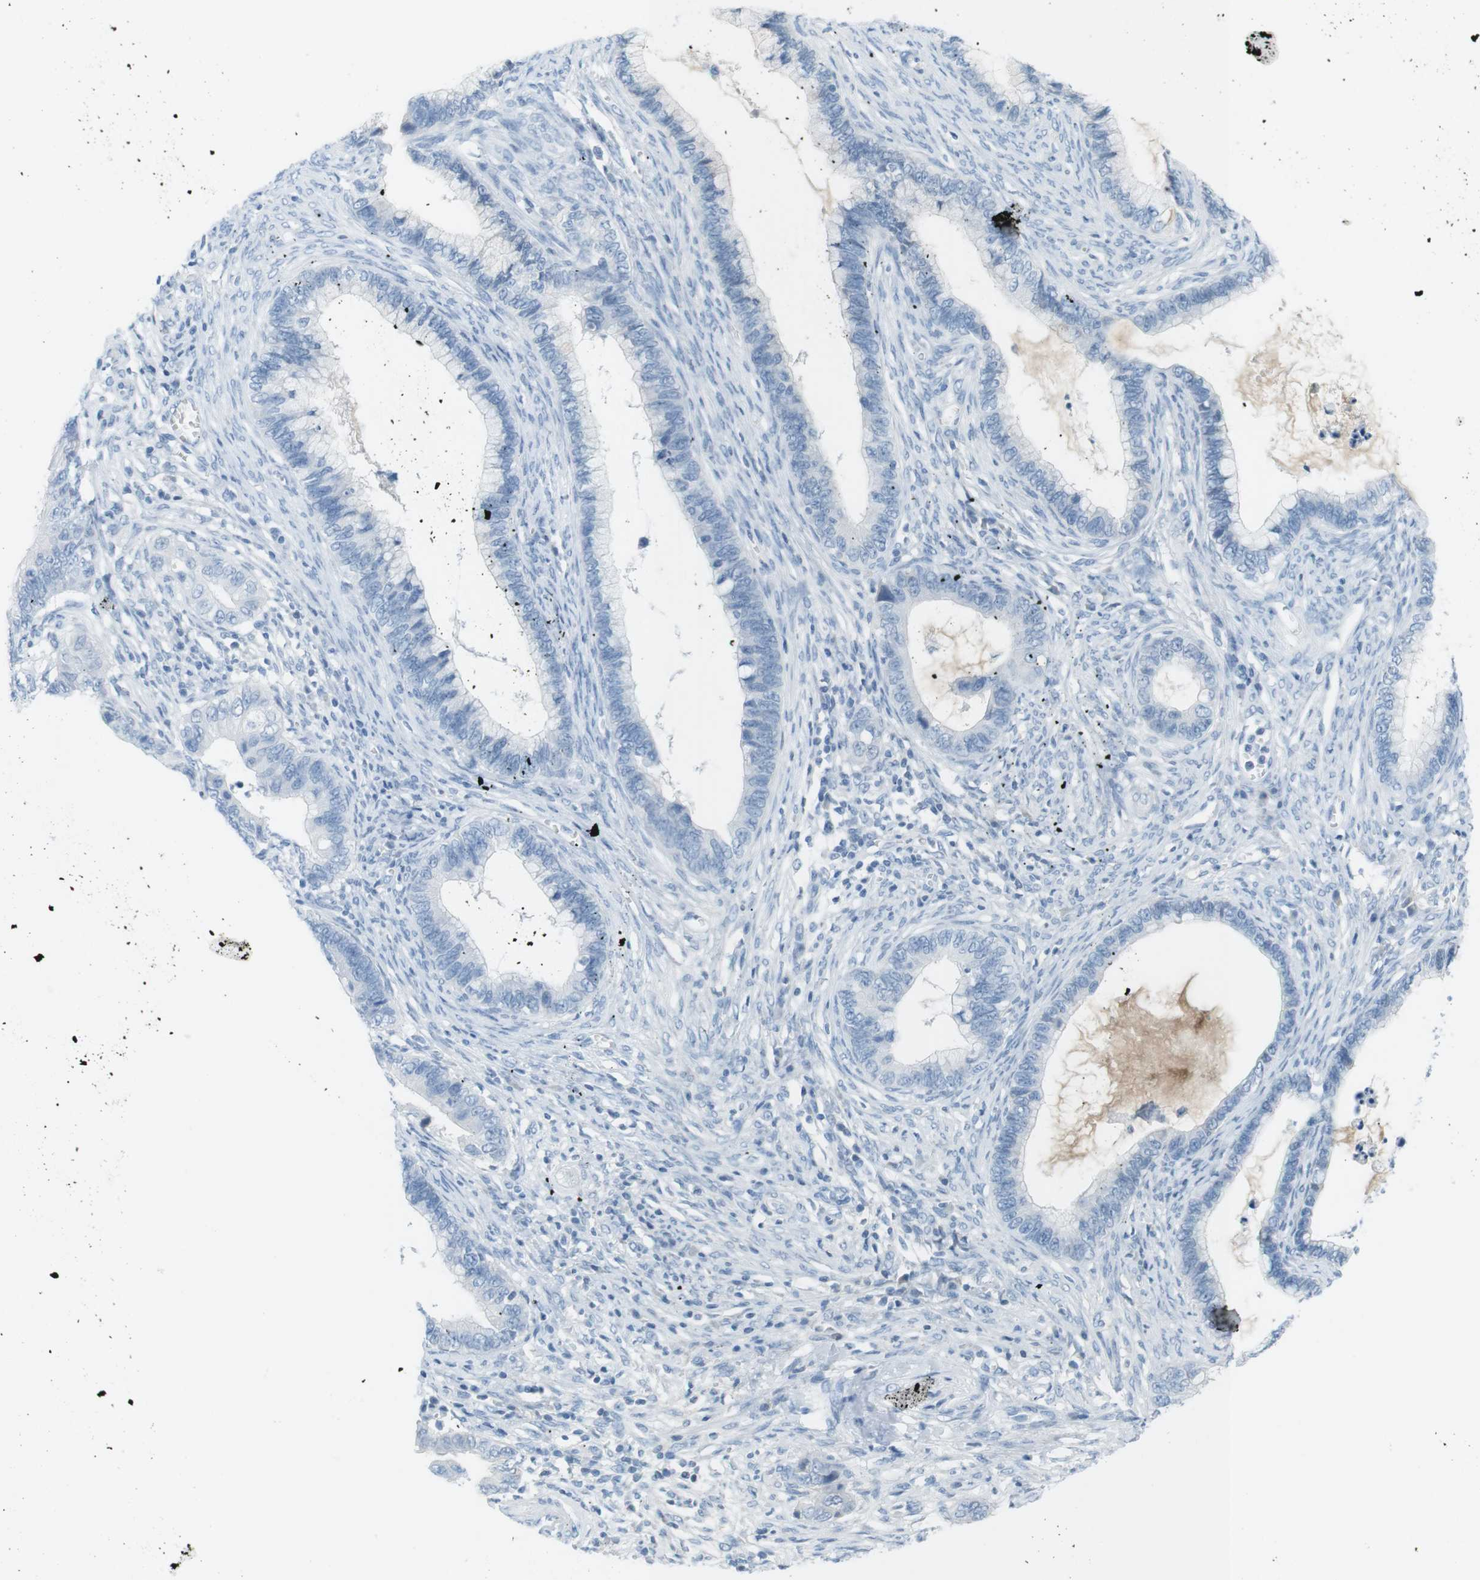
{"staining": {"intensity": "negative", "quantity": "none", "location": "none"}, "tissue": "cervical cancer", "cell_type": "Tumor cells", "image_type": "cancer", "snomed": [{"axis": "morphology", "description": "Adenocarcinoma, NOS"}, {"axis": "topography", "description": "Cervix"}], "caption": "Image shows no protein expression in tumor cells of adenocarcinoma (cervical) tissue.", "gene": "AZGP1", "patient": {"sex": "female", "age": 44}}